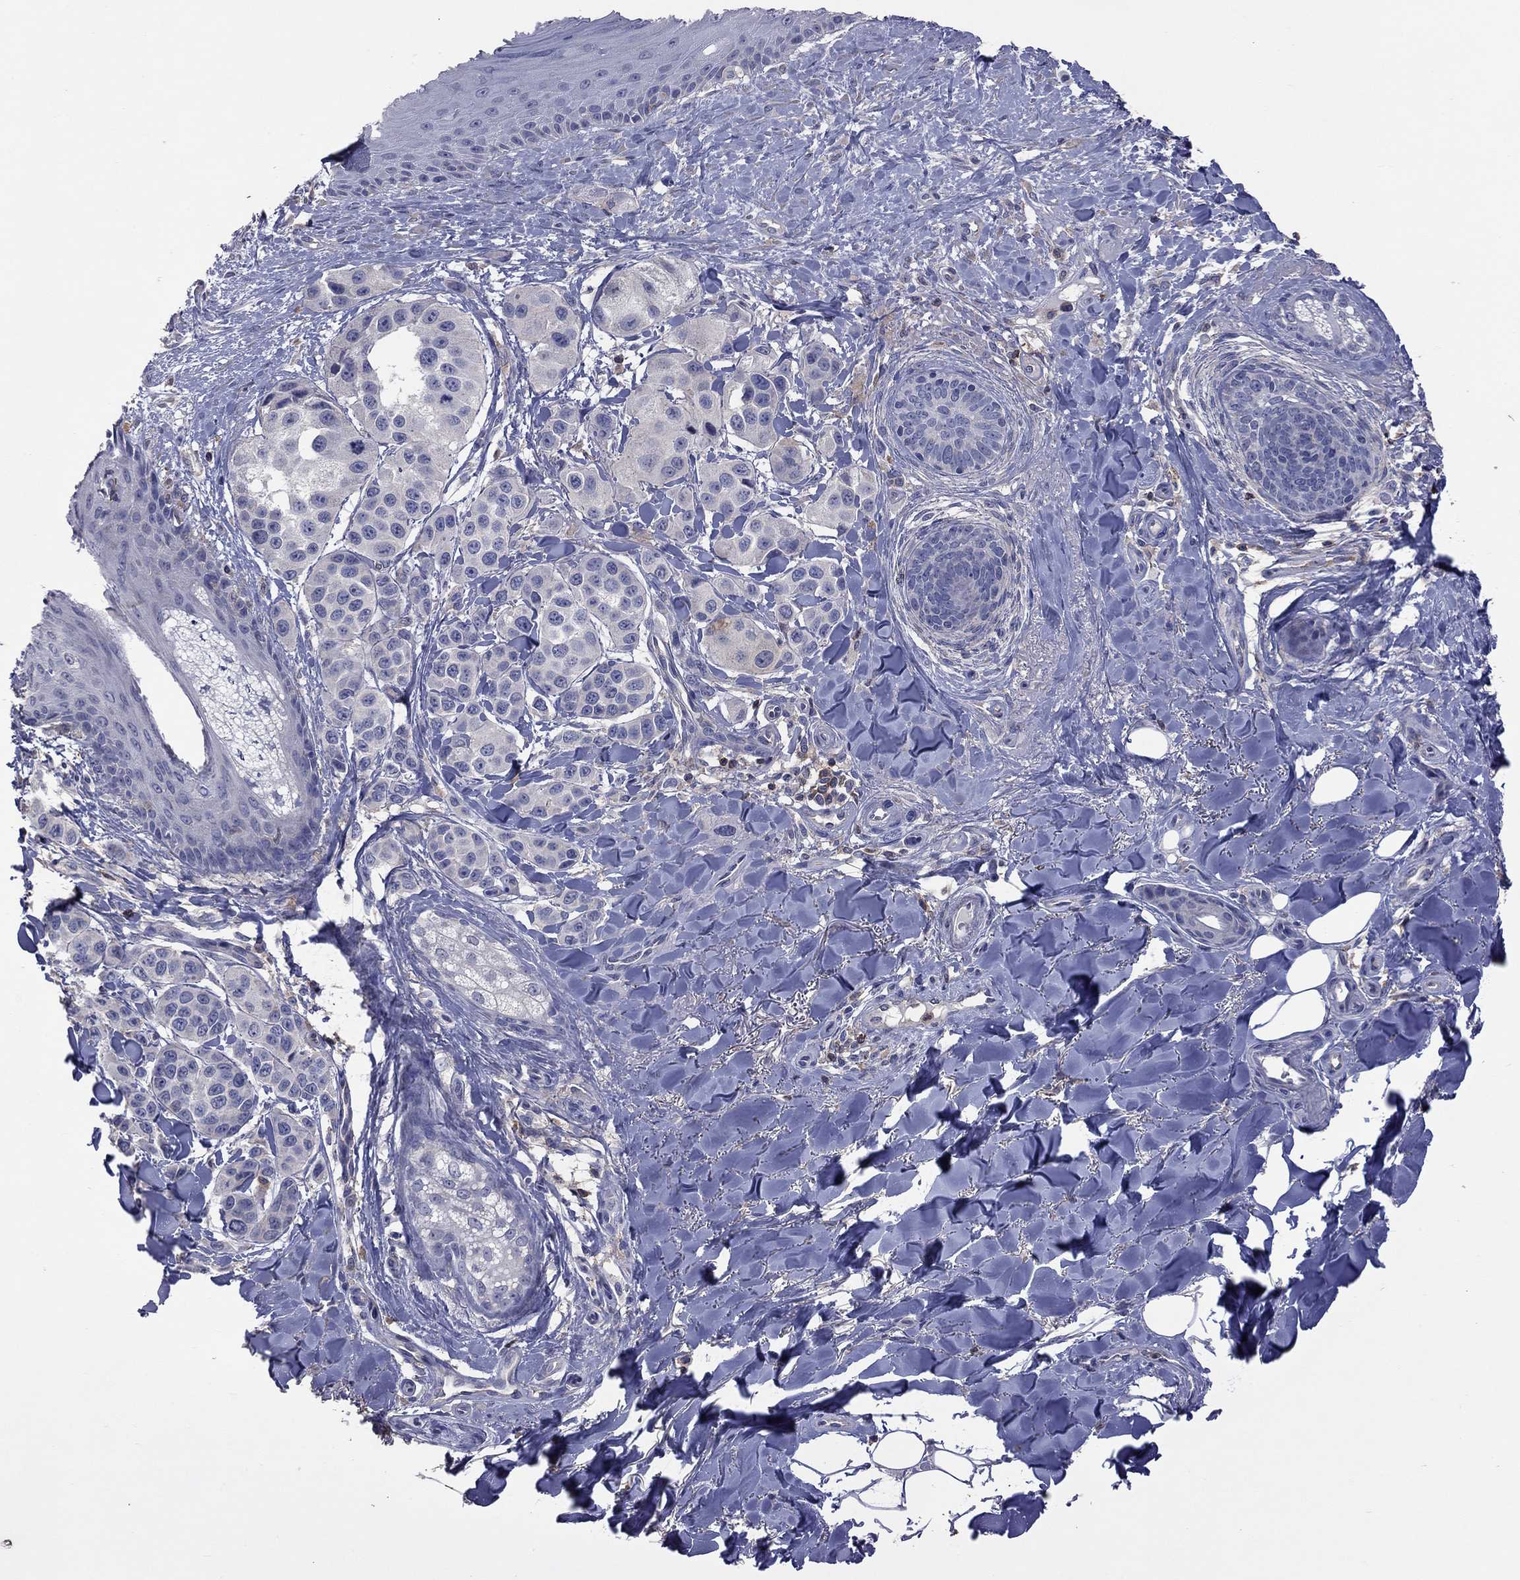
{"staining": {"intensity": "negative", "quantity": "none", "location": "none"}, "tissue": "melanoma", "cell_type": "Tumor cells", "image_type": "cancer", "snomed": [{"axis": "morphology", "description": "Malignant melanoma, NOS"}, {"axis": "topography", "description": "Skin"}], "caption": "DAB (3,3'-diaminobenzidine) immunohistochemical staining of human malignant melanoma shows no significant positivity in tumor cells. (Immunohistochemistry (ihc), brightfield microscopy, high magnification).", "gene": "IPCEF1", "patient": {"sex": "male", "age": 57}}